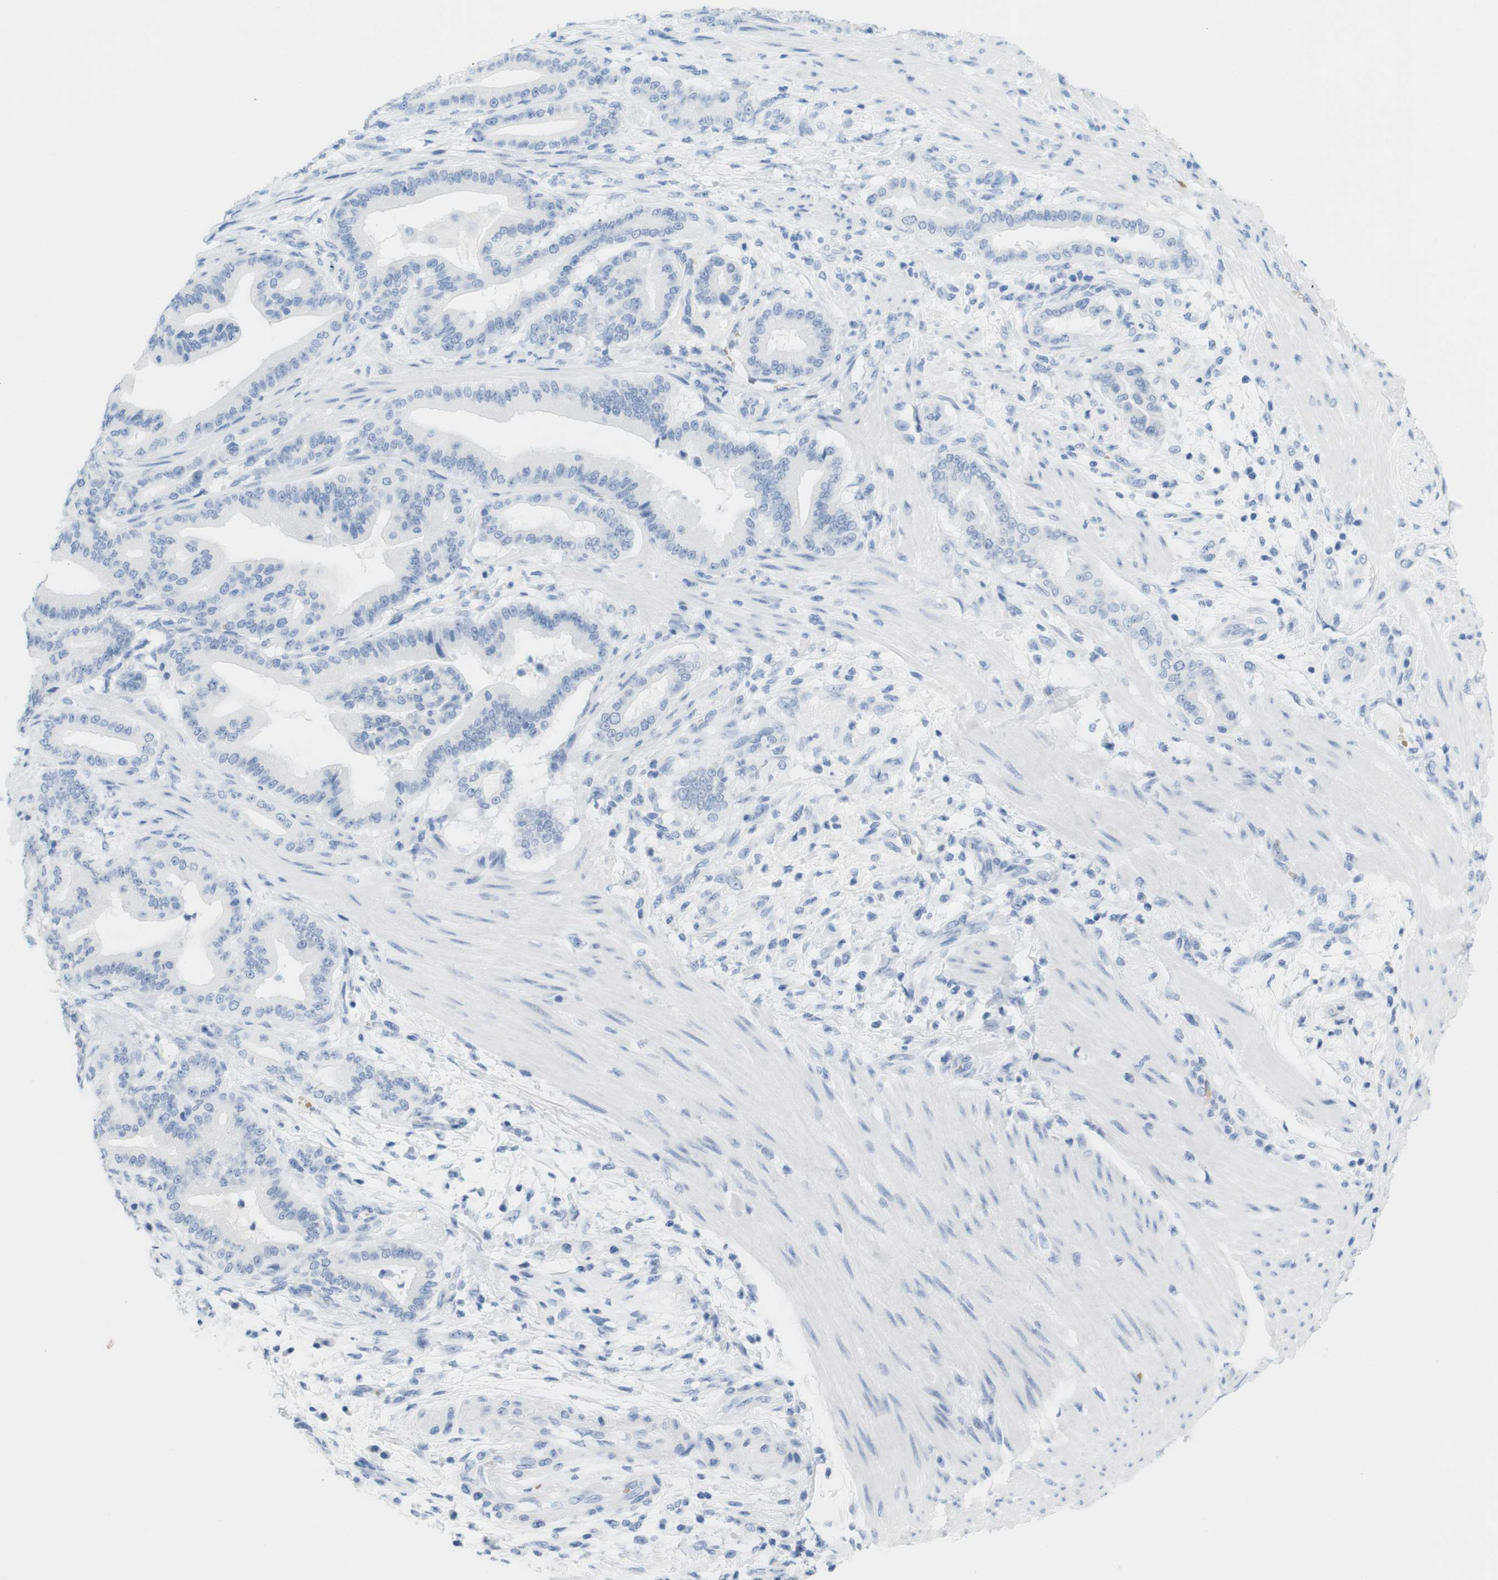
{"staining": {"intensity": "negative", "quantity": "none", "location": "none"}, "tissue": "pancreatic cancer", "cell_type": "Tumor cells", "image_type": "cancer", "snomed": [{"axis": "morphology", "description": "Normal tissue, NOS"}, {"axis": "morphology", "description": "Adenocarcinoma, NOS"}, {"axis": "topography", "description": "Pancreas"}], "caption": "A micrograph of adenocarcinoma (pancreatic) stained for a protein demonstrates no brown staining in tumor cells.", "gene": "TNNT2", "patient": {"sex": "male", "age": 63}}